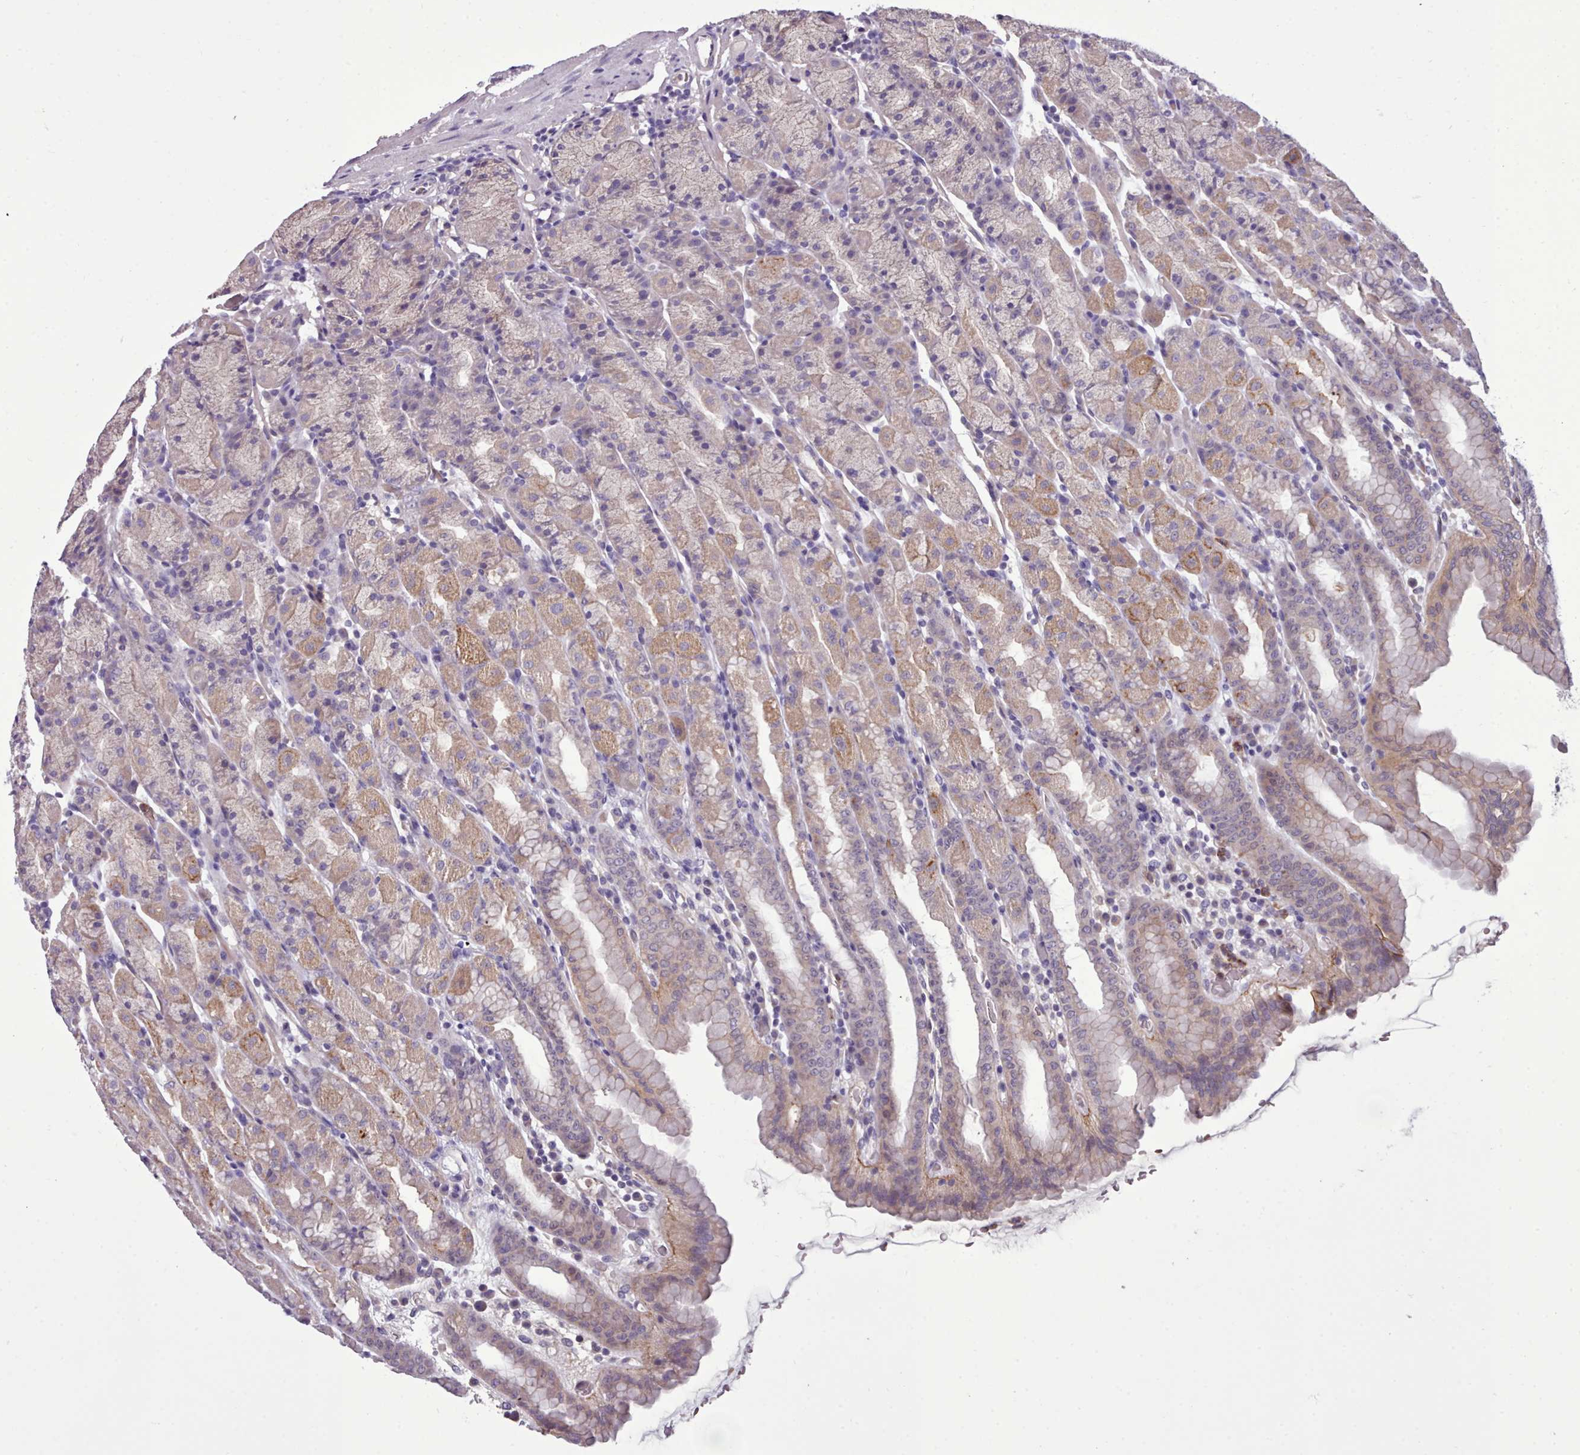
{"staining": {"intensity": "moderate", "quantity": "<25%", "location": "cytoplasmic/membranous"}, "tissue": "stomach", "cell_type": "Glandular cells", "image_type": "normal", "snomed": [{"axis": "morphology", "description": "Normal tissue, NOS"}, {"axis": "topography", "description": "Stomach, upper"}], "caption": "Immunohistochemistry staining of benign stomach, which demonstrates low levels of moderate cytoplasmic/membranous expression in about <25% of glandular cells indicating moderate cytoplasmic/membranous protein expression. The staining was performed using DAB (brown) for protein detection and nuclei were counterstained in hematoxylin (blue).", "gene": "KCTD16", "patient": {"sex": "male", "age": 68}}